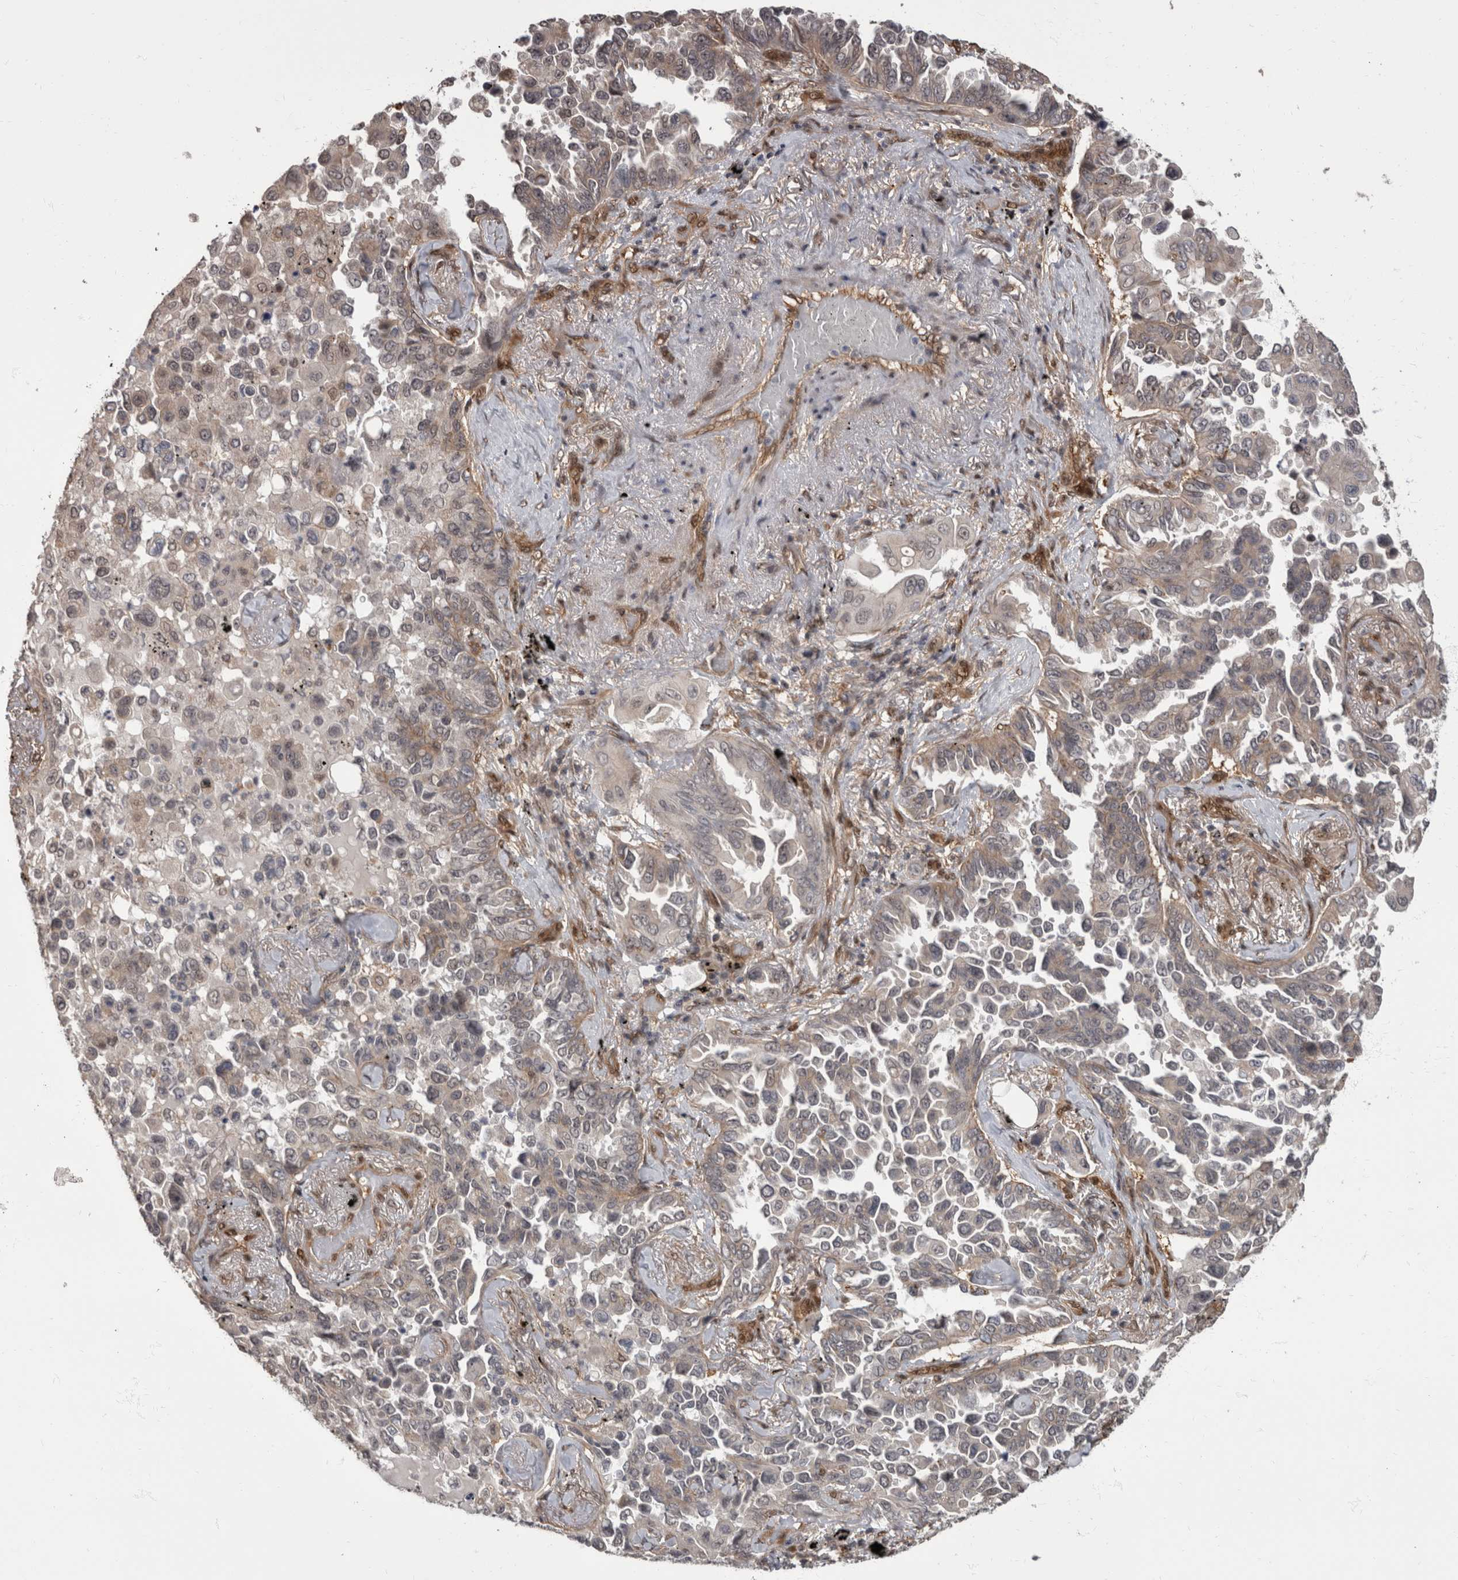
{"staining": {"intensity": "negative", "quantity": "none", "location": "none"}, "tissue": "lung cancer", "cell_type": "Tumor cells", "image_type": "cancer", "snomed": [{"axis": "morphology", "description": "Adenocarcinoma, NOS"}, {"axis": "topography", "description": "Lung"}], "caption": "An immunohistochemistry (IHC) histopathology image of adenocarcinoma (lung) is shown. There is no staining in tumor cells of adenocarcinoma (lung).", "gene": "AKT3", "patient": {"sex": "female", "age": 67}}